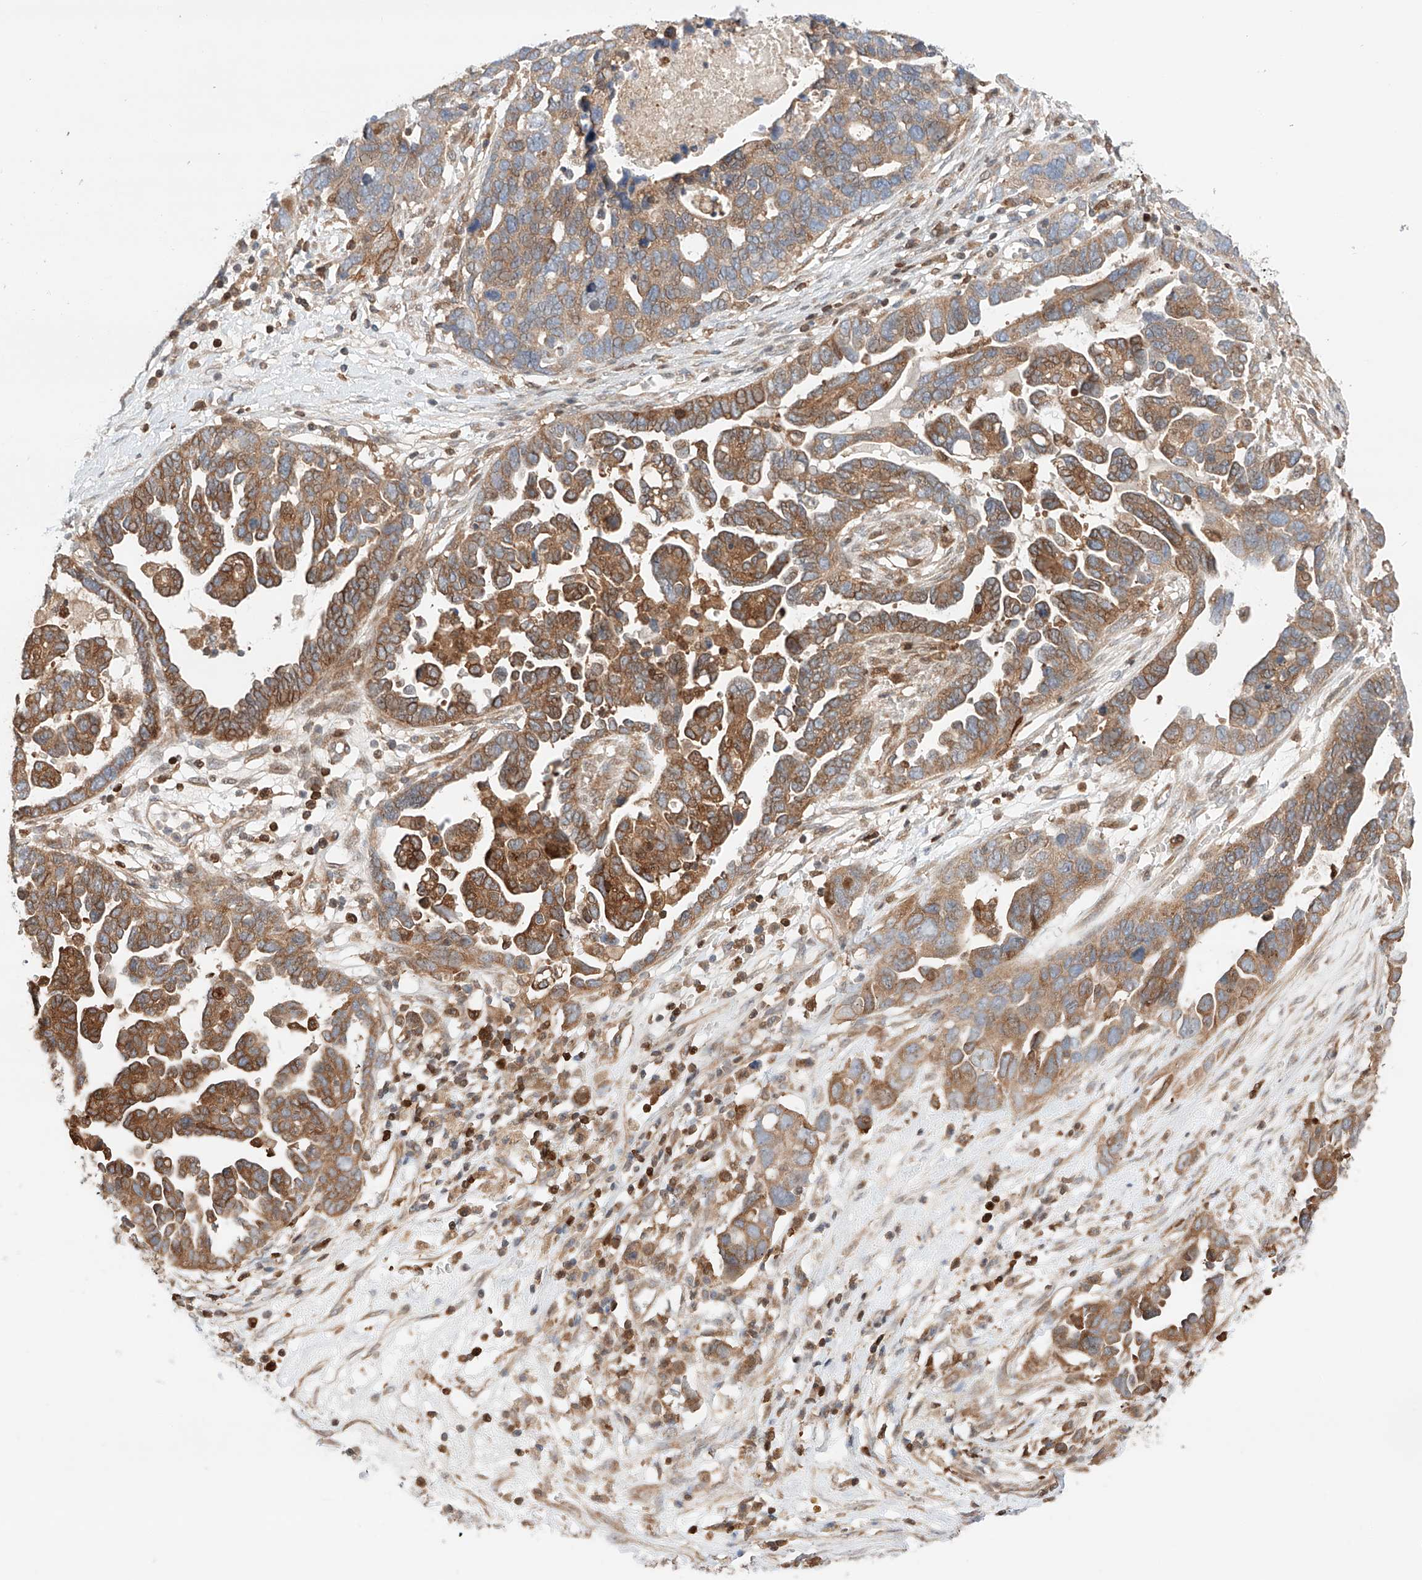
{"staining": {"intensity": "moderate", "quantity": ">75%", "location": "cytoplasmic/membranous"}, "tissue": "ovarian cancer", "cell_type": "Tumor cells", "image_type": "cancer", "snomed": [{"axis": "morphology", "description": "Cystadenocarcinoma, serous, NOS"}, {"axis": "topography", "description": "Ovary"}], "caption": "Moderate cytoplasmic/membranous staining for a protein is seen in about >75% of tumor cells of serous cystadenocarcinoma (ovarian) using immunohistochemistry.", "gene": "IGSF22", "patient": {"sex": "female", "age": 54}}